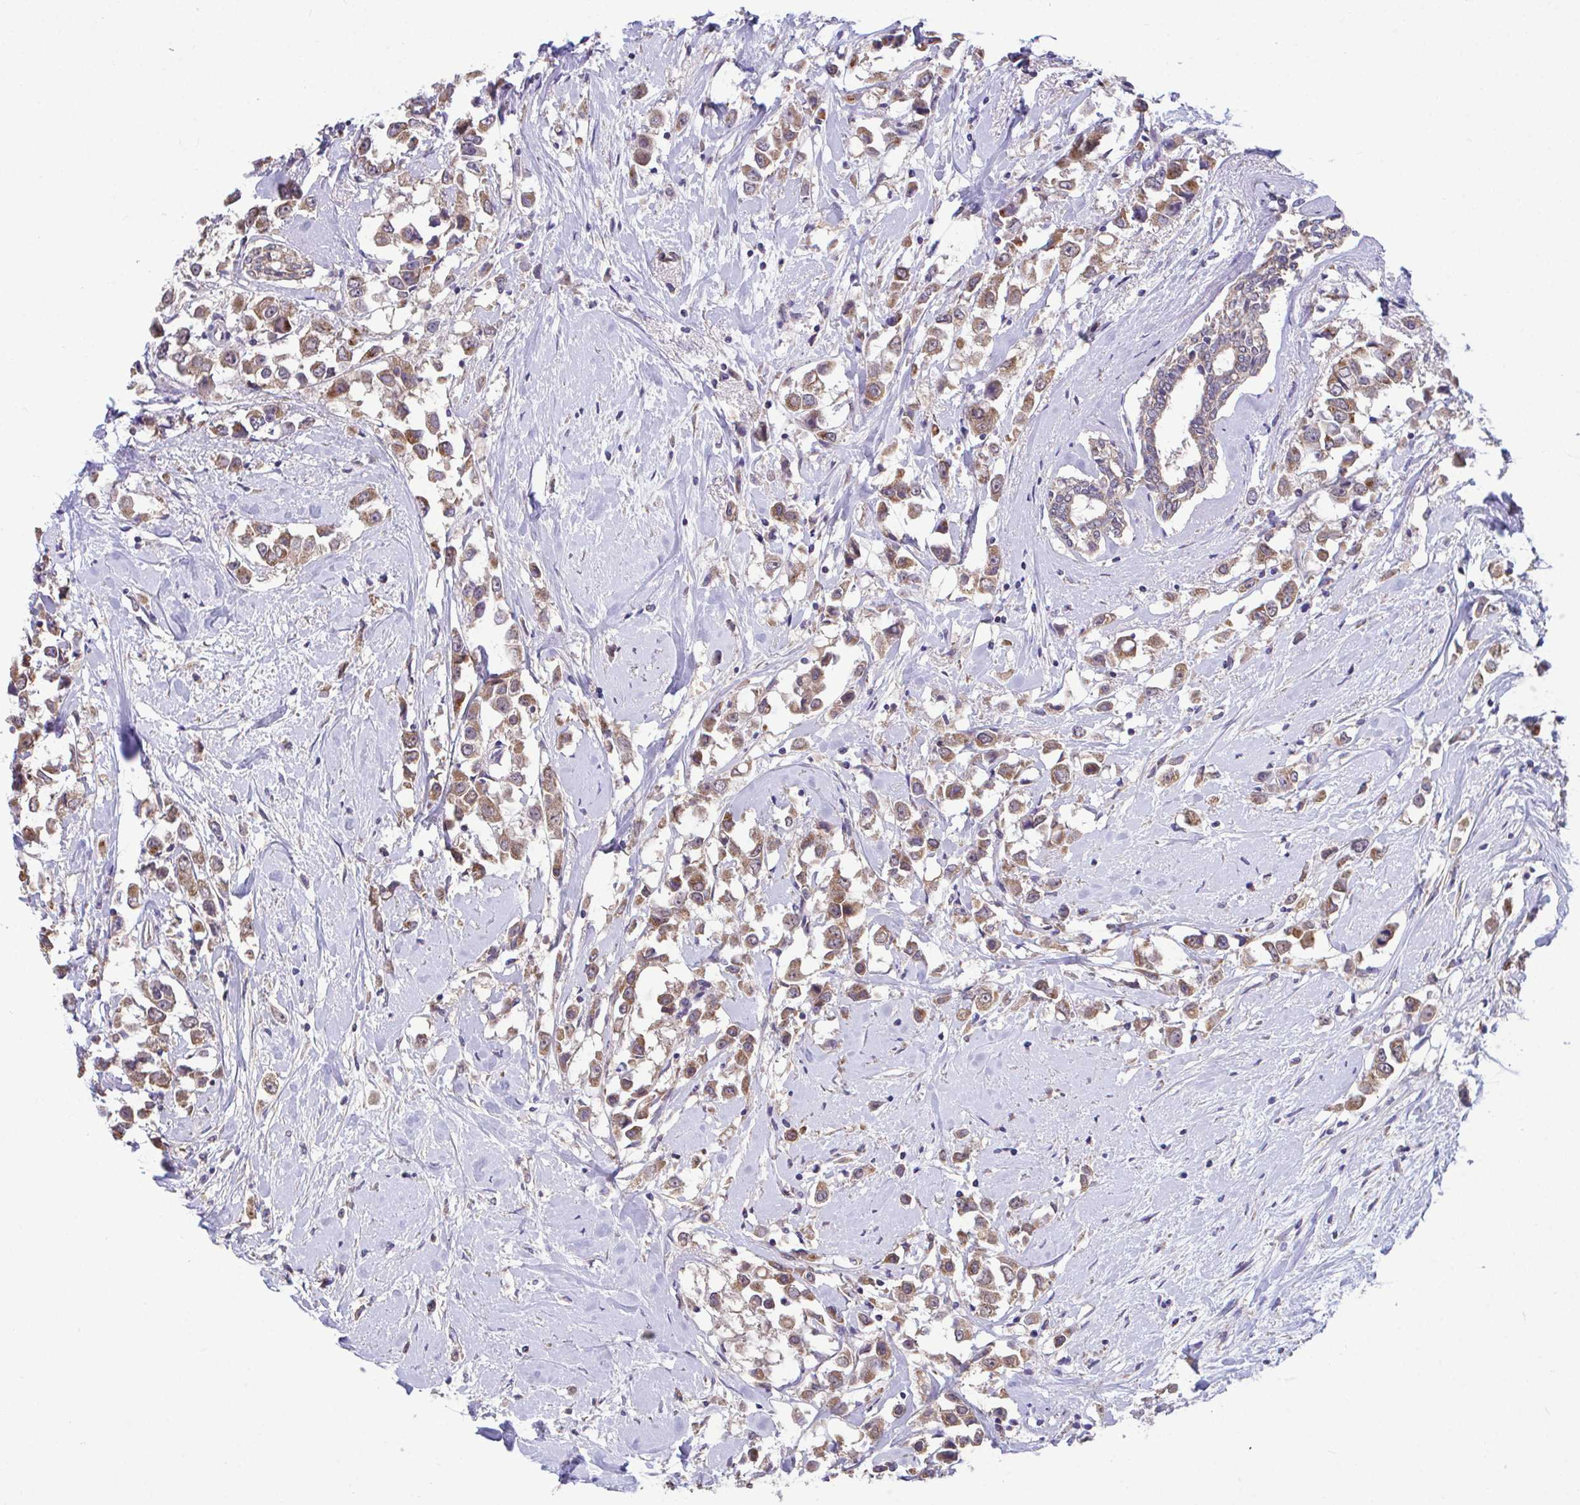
{"staining": {"intensity": "moderate", "quantity": ">75%", "location": "cytoplasmic/membranous"}, "tissue": "breast cancer", "cell_type": "Tumor cells", "image_type": "cancer", "snomed": [{"axis": "morphology", "description": "Duct carcinoma"}, {"axis": "topography", "description": "Breast"}], "caption": "This histopathology image reveals immunohistochemistry staining of breast cancer (infiltrating ductal carcinoma), with medium moderate cytoplasmic/membranous staining in approximately >75% of tumor cells.", "gene": "SARS2", "patient": {"sex": "female", "age": 61}}